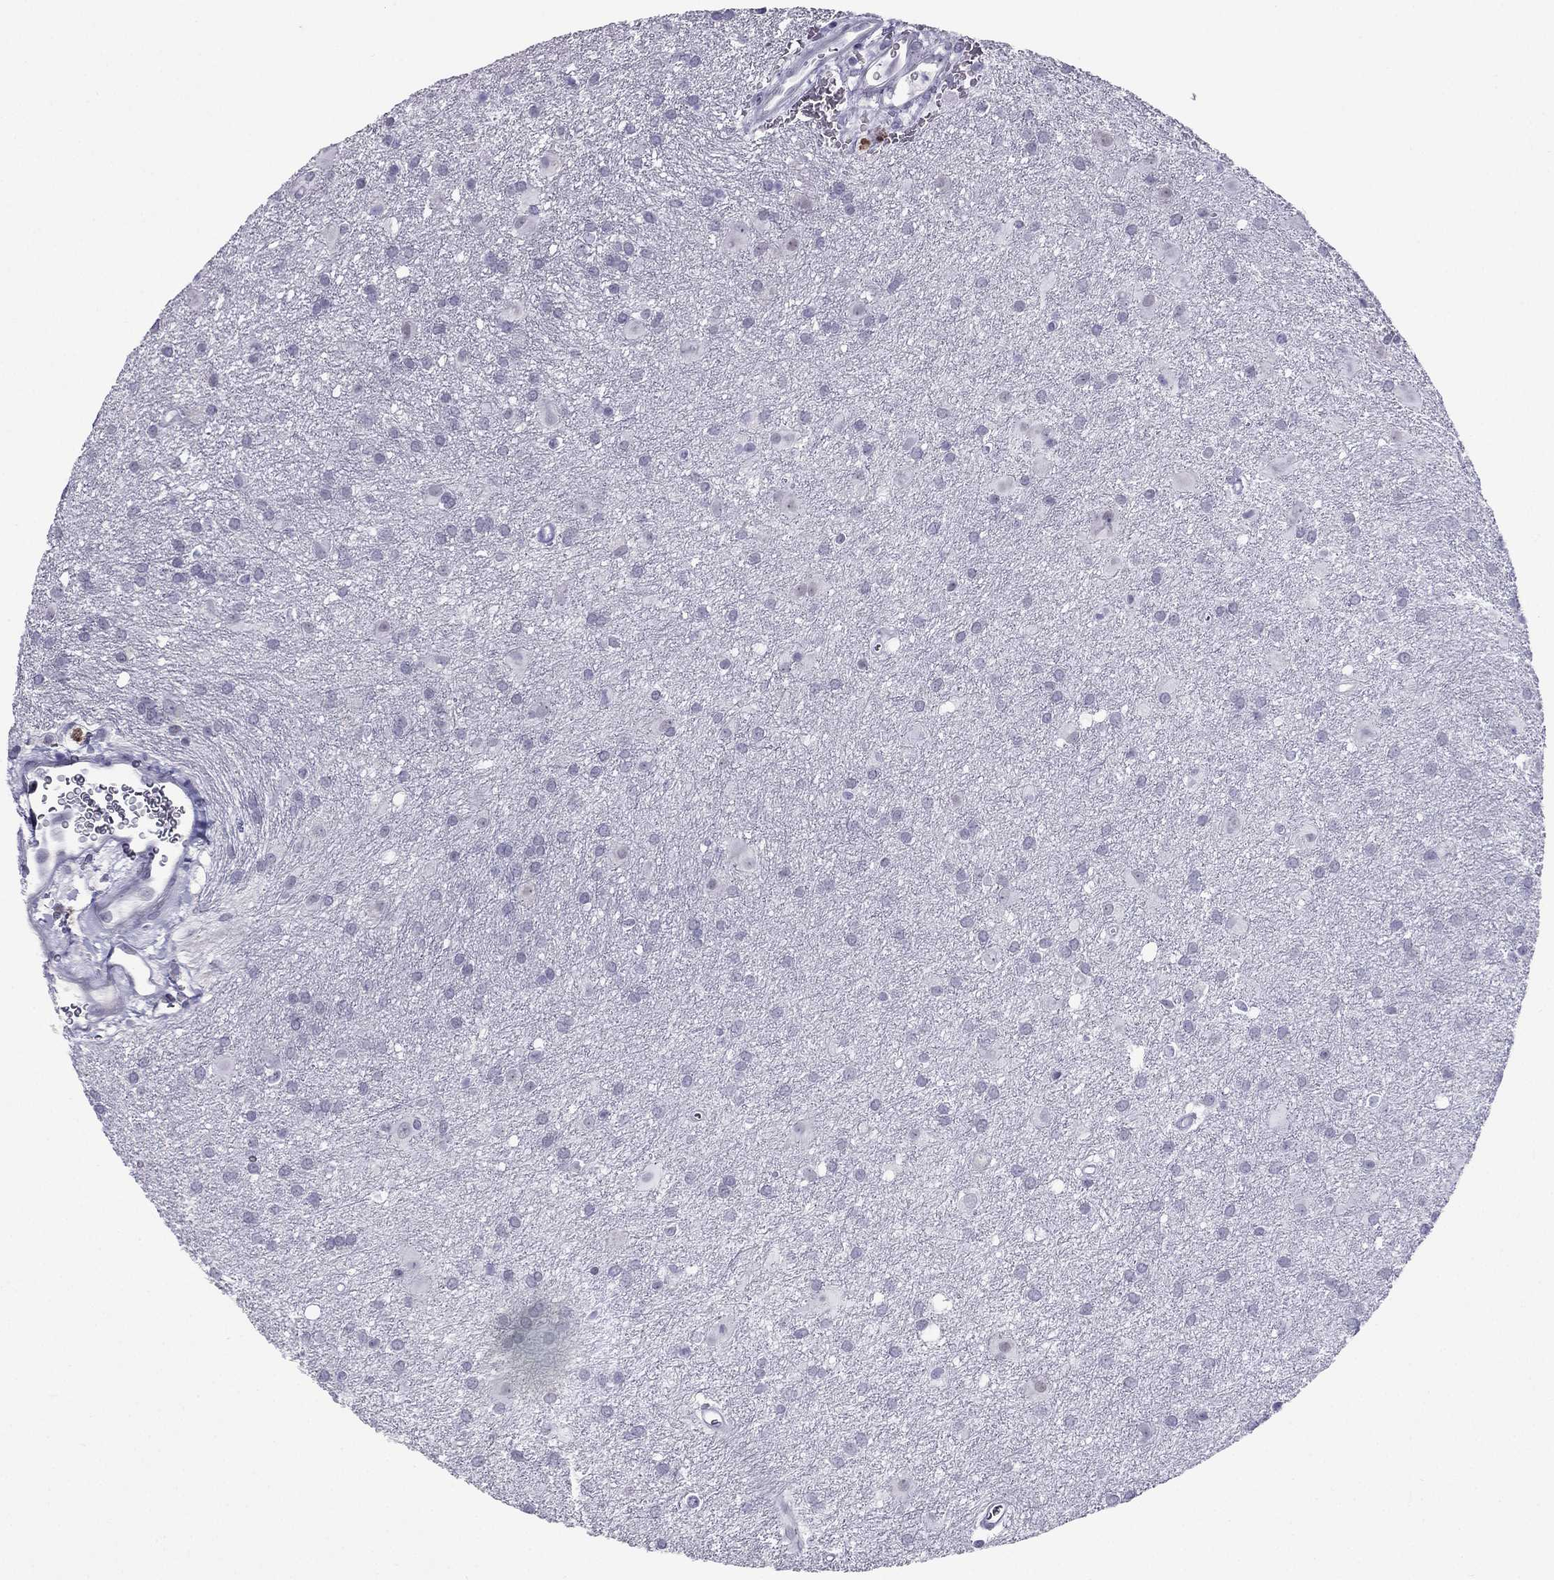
{"staining": {"intensity": "negative", "quantity": "none", "location": "none"}, "tissue": "glioma", "cell_type": "Tumor cells", "image_type": "cancer", "snomed": [{"axis": "morphology", "description": "Glioma, malignant, Low grade"}, {"axis": "topography", "description": "Brain"}], "caption": "Malignant low-grade glioma stained for a protein using IHC reveals no expression tumor cells.", "gene": "MYLK3", "patient": {"sex": "male", "age": 58}}